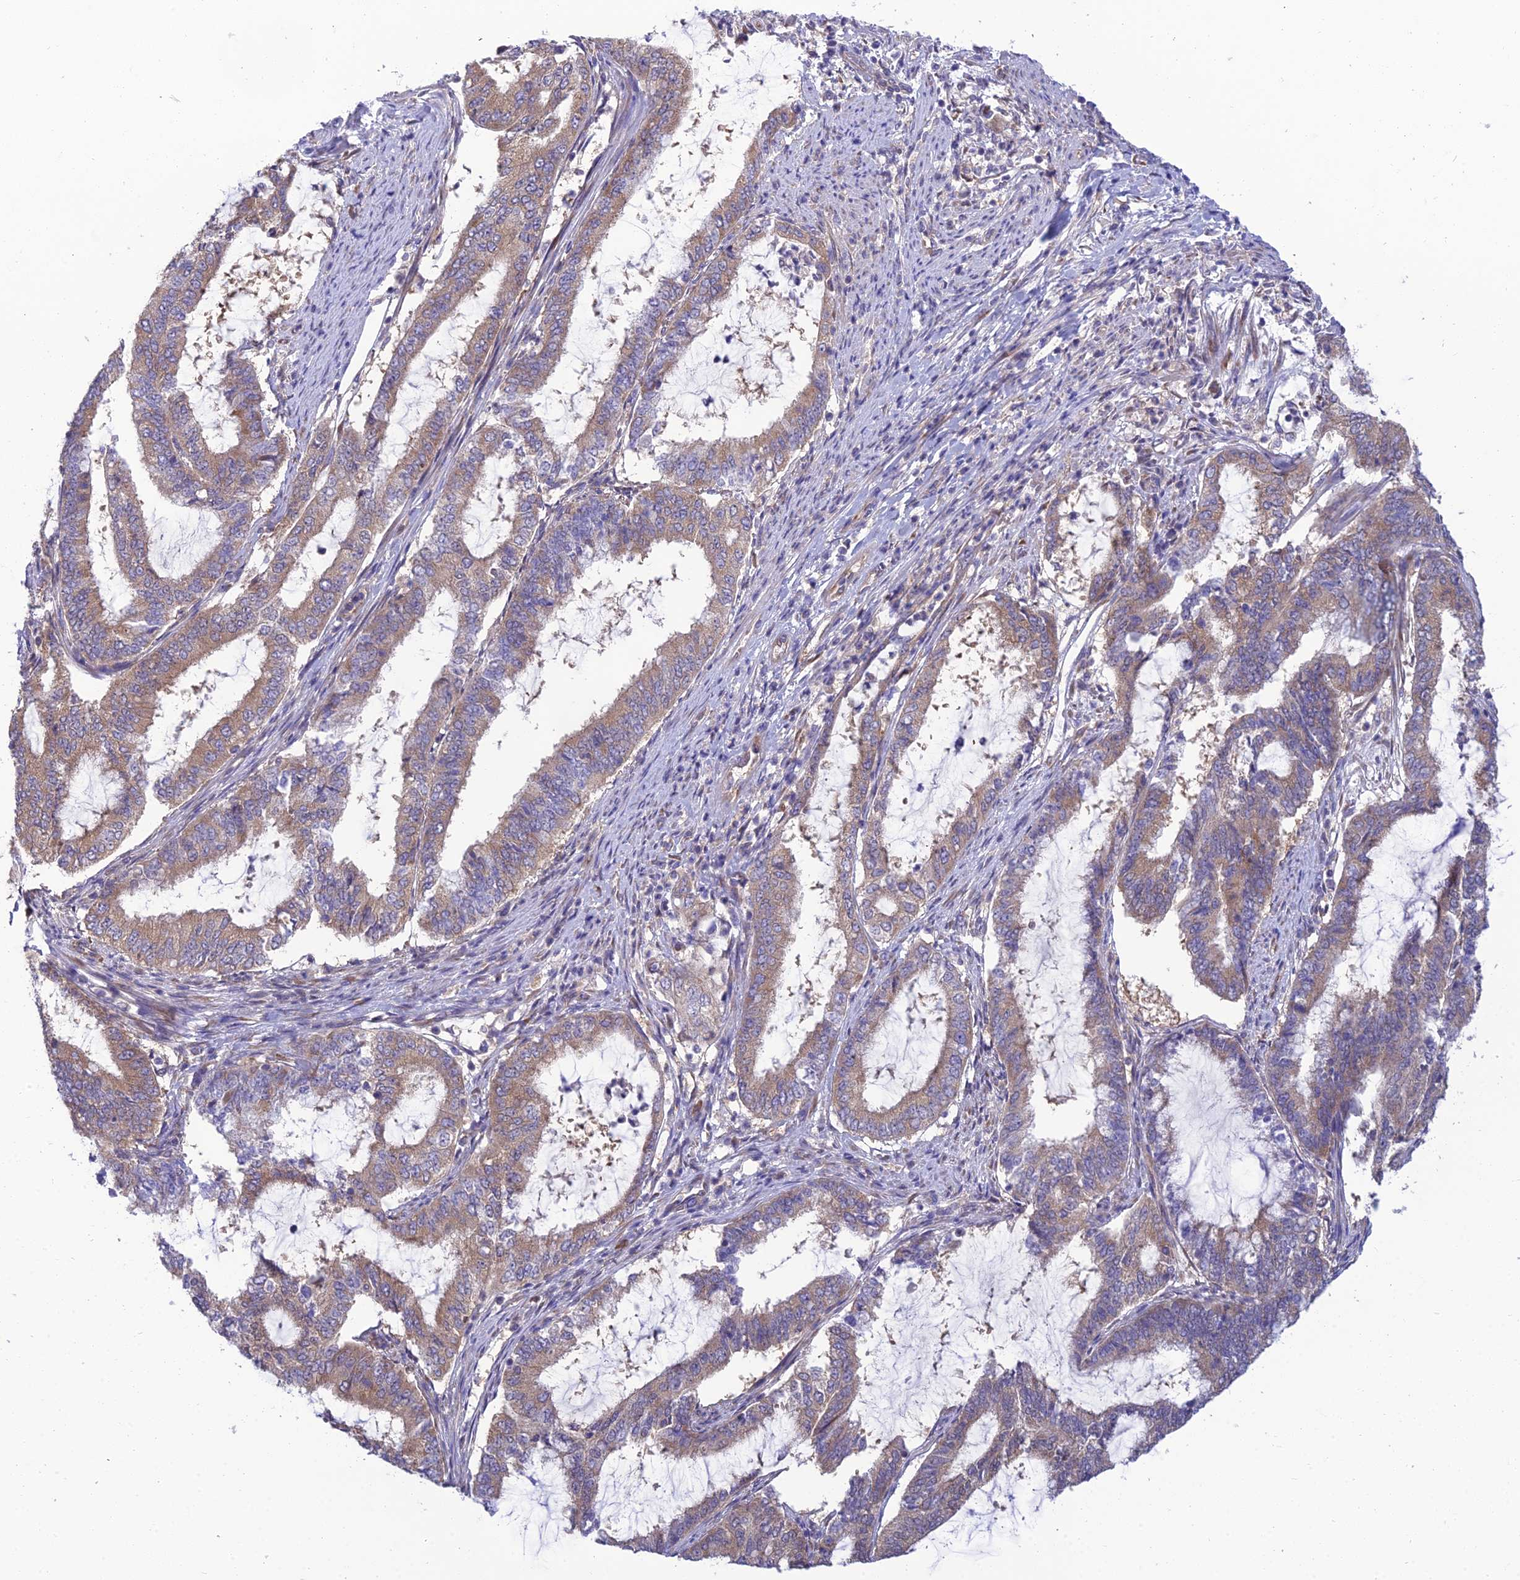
{"staining": {"intensity": "weak", "quantity": ">75%", "location": "cytoplasmic/membranous"}, "tissue": "endometrial cancer", "cell_type": "Tumor cells", "image_type": "cancer", "snomed": [{"axis": "morphology", "description": "Adenocarcinoma, NOS"}, {"axis": "topography", "description": "Endometrium"}], "caption": "Weak cytoplasmic/membranous staining for a protein is appreciated in about >75% of tumor cells of endometrial adenocarcinoma using immunohistochemistry (IHC).", "gene": "CLCN7", "patient": {"sex": "female", "age": 51}}